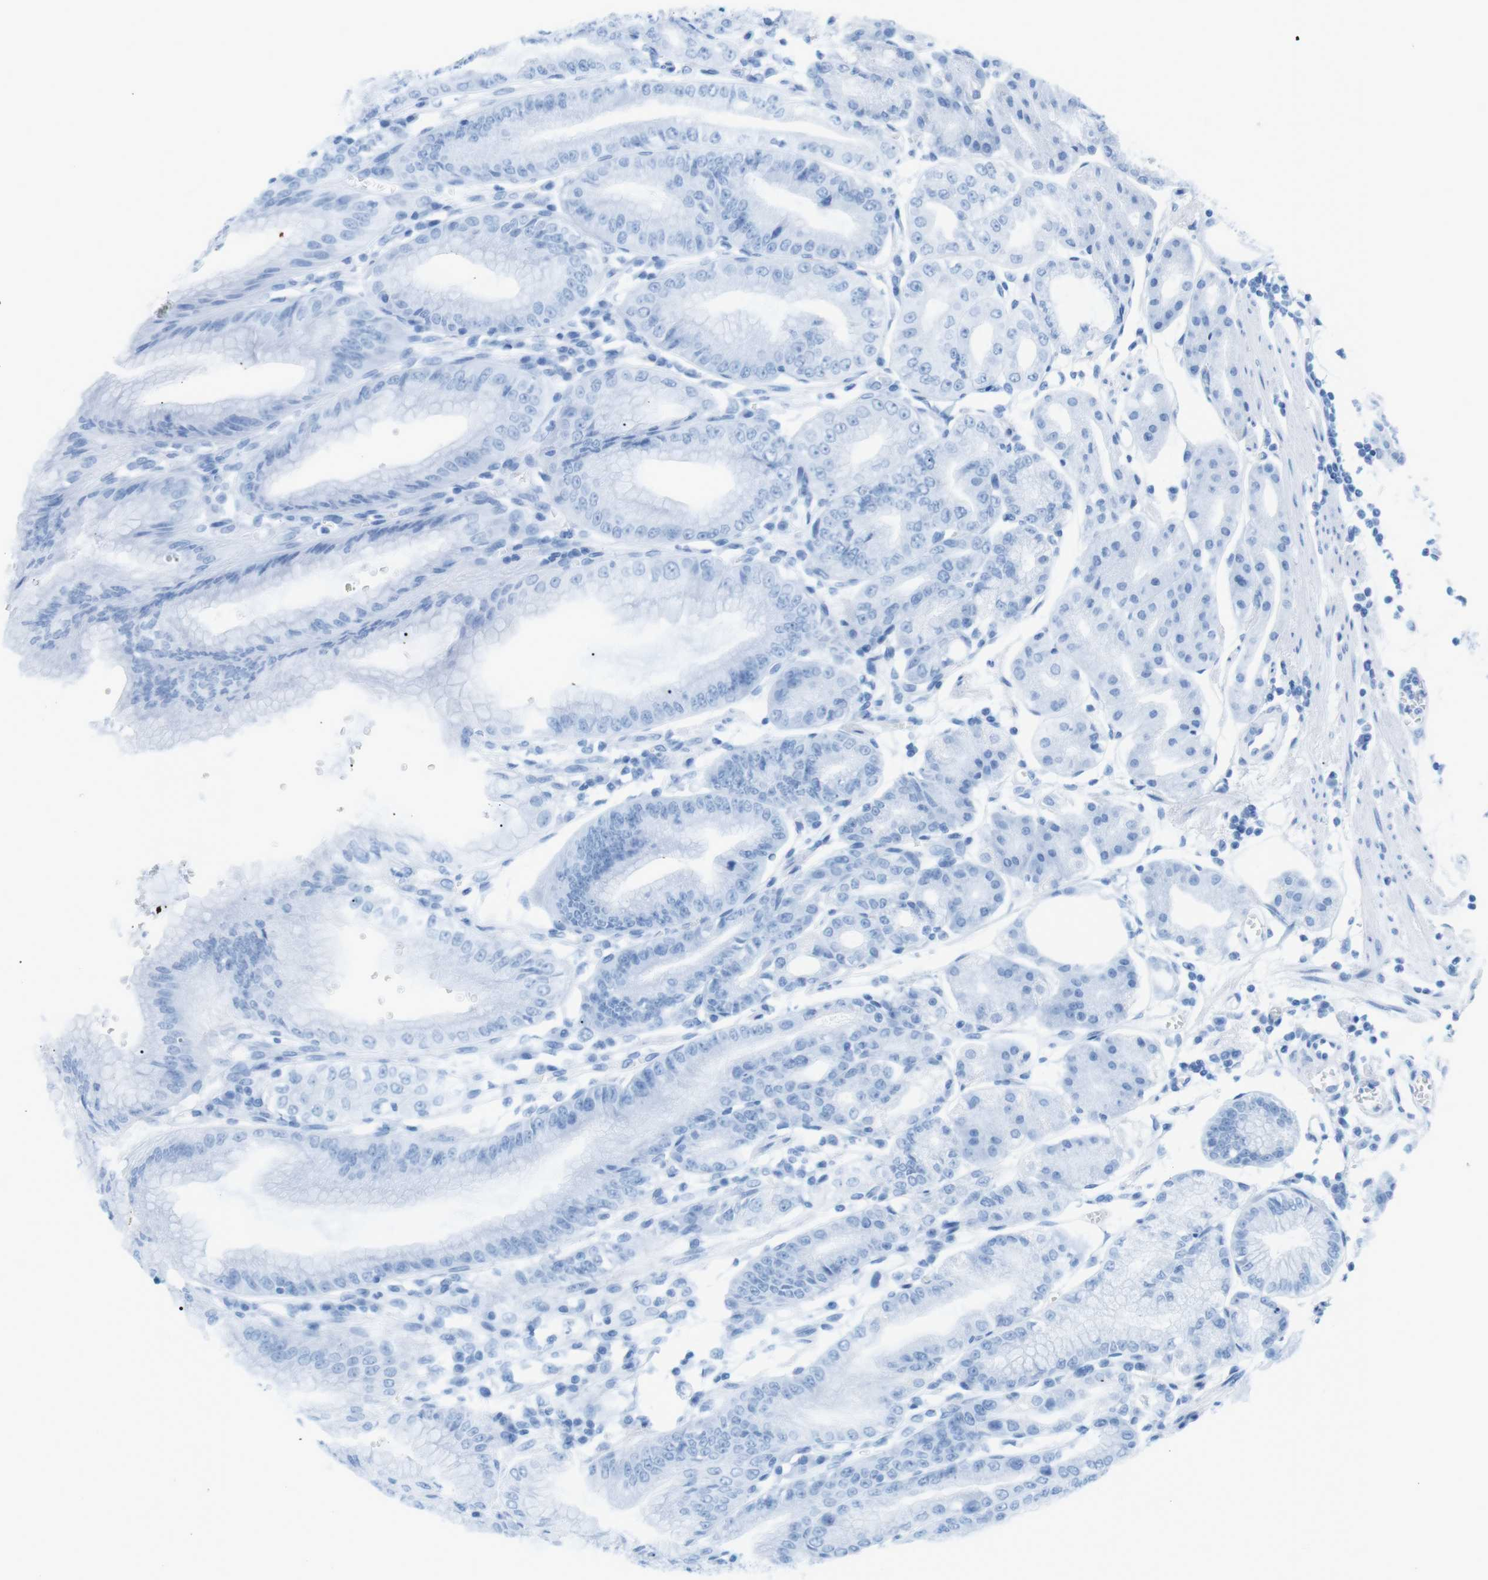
{"staining": {"intensity": "negative", "quantity": "none", "location": "none"}, "tissue": "stomach", "cell_type": "Glandular cells", "image_type": "normal", "snomed": [{"axis": "morphology", "description": "Normal tissue, NOS"}, {"axis": "topography", "description": "Stomach, lower"}], "caption": "Immunohistochemical staining of normal stomach exhibits no significant staining in glandular cells.", "gene": "SALL4", "patient": {"sex": "male", "age": 71}}